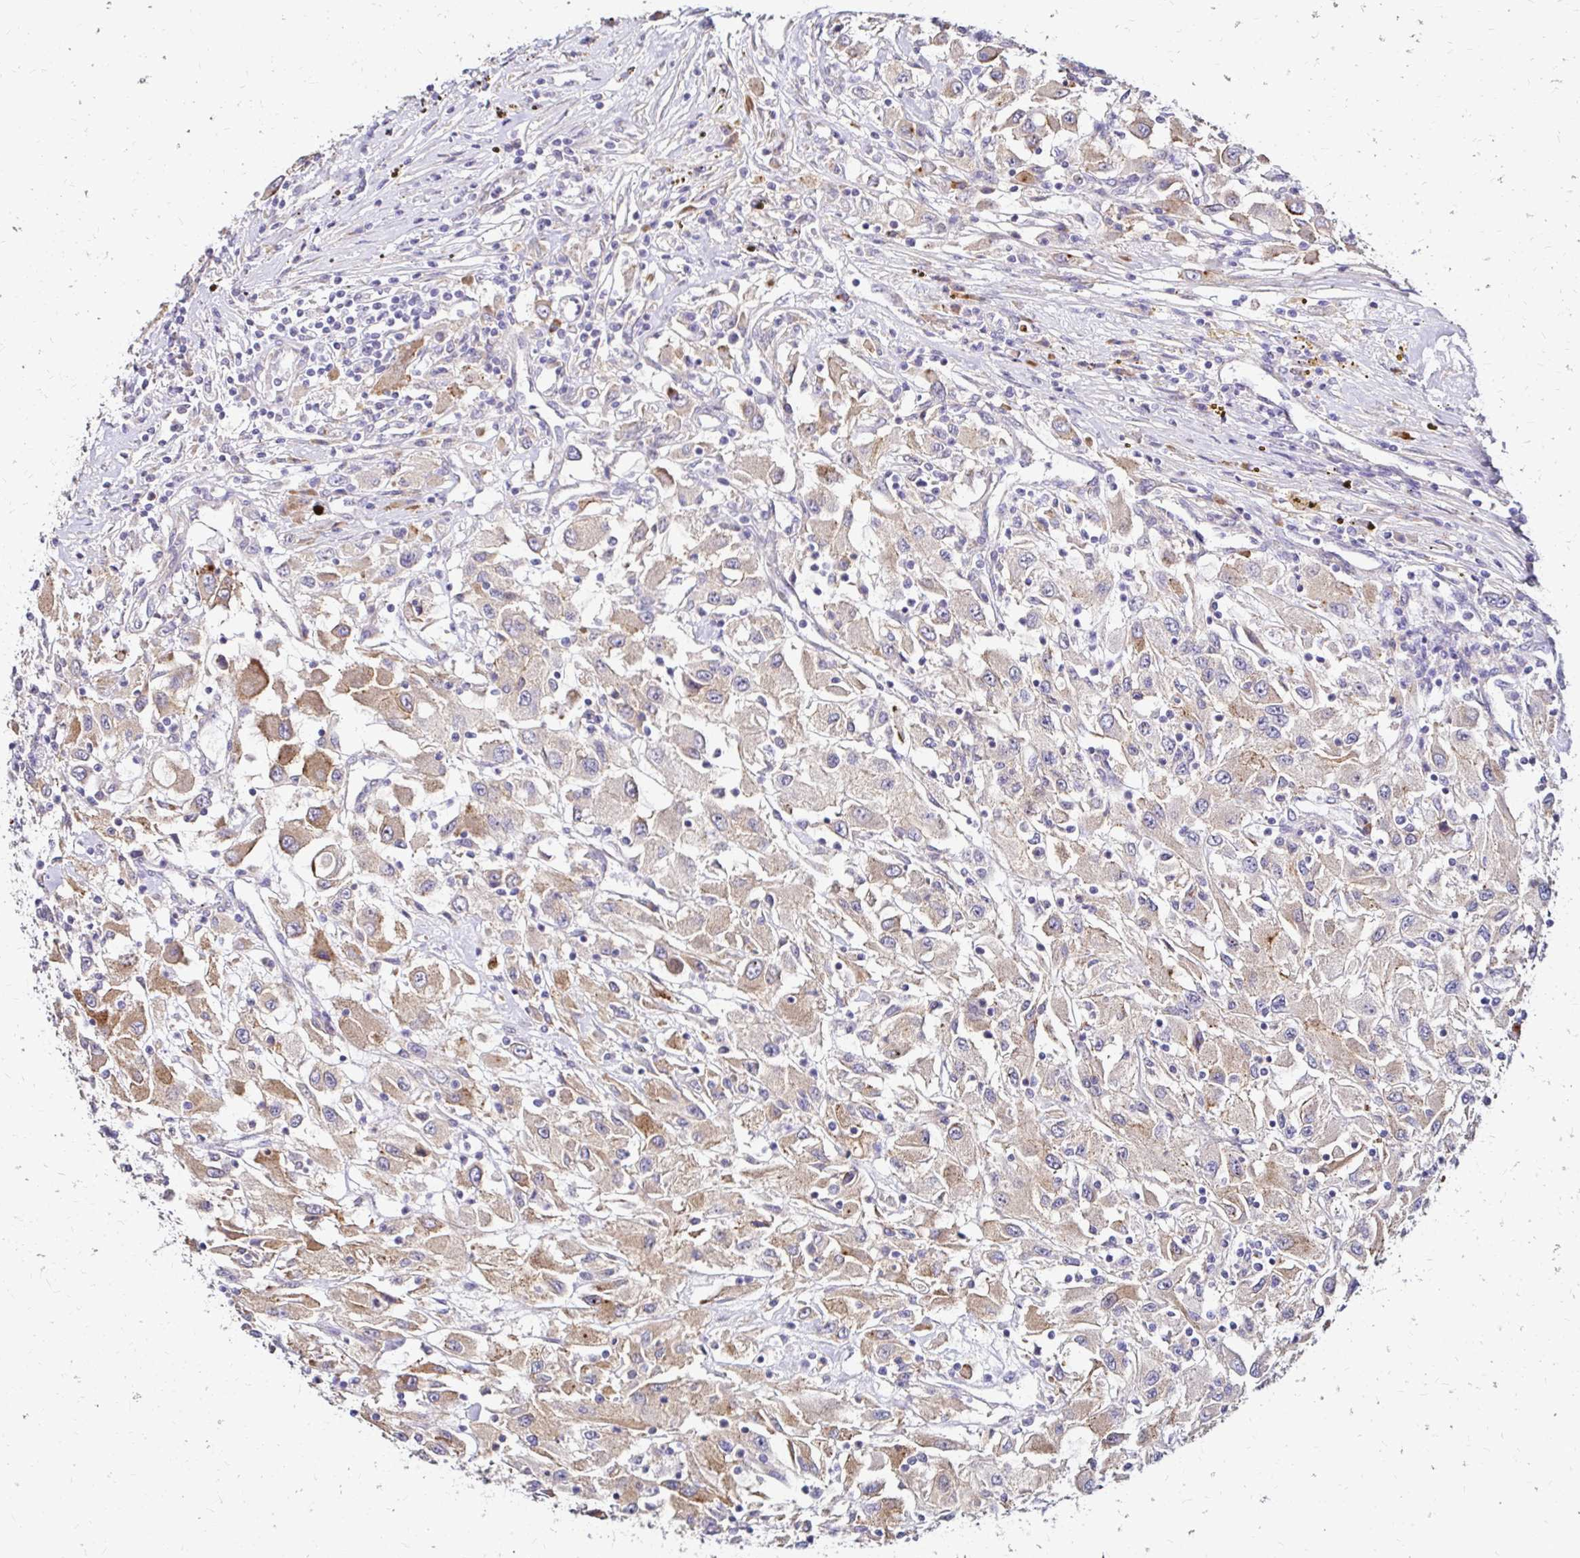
{"staining": {"intensity": "moderate", "quantity": "25%-75%", "location": "cytoplasmic/membranous"}, "tissue": "renal cancer", "cell_type": "Tumor cells", "image_type": "cancer", "snomed": [{"axis": "morphology", "description": "Adenocarcinoma, NOS"}, {"axis": "topography", "description": "Kidney"}], "caption": "Immunohistochemical staining of human renal cancer (adenocarcinoma) shows moderate cytoplasmic/membranous protein staining in about 25%-75% of tumor cells.", "gene": "PRIMA1", "patient": {"sex": "female", "age": 67}}